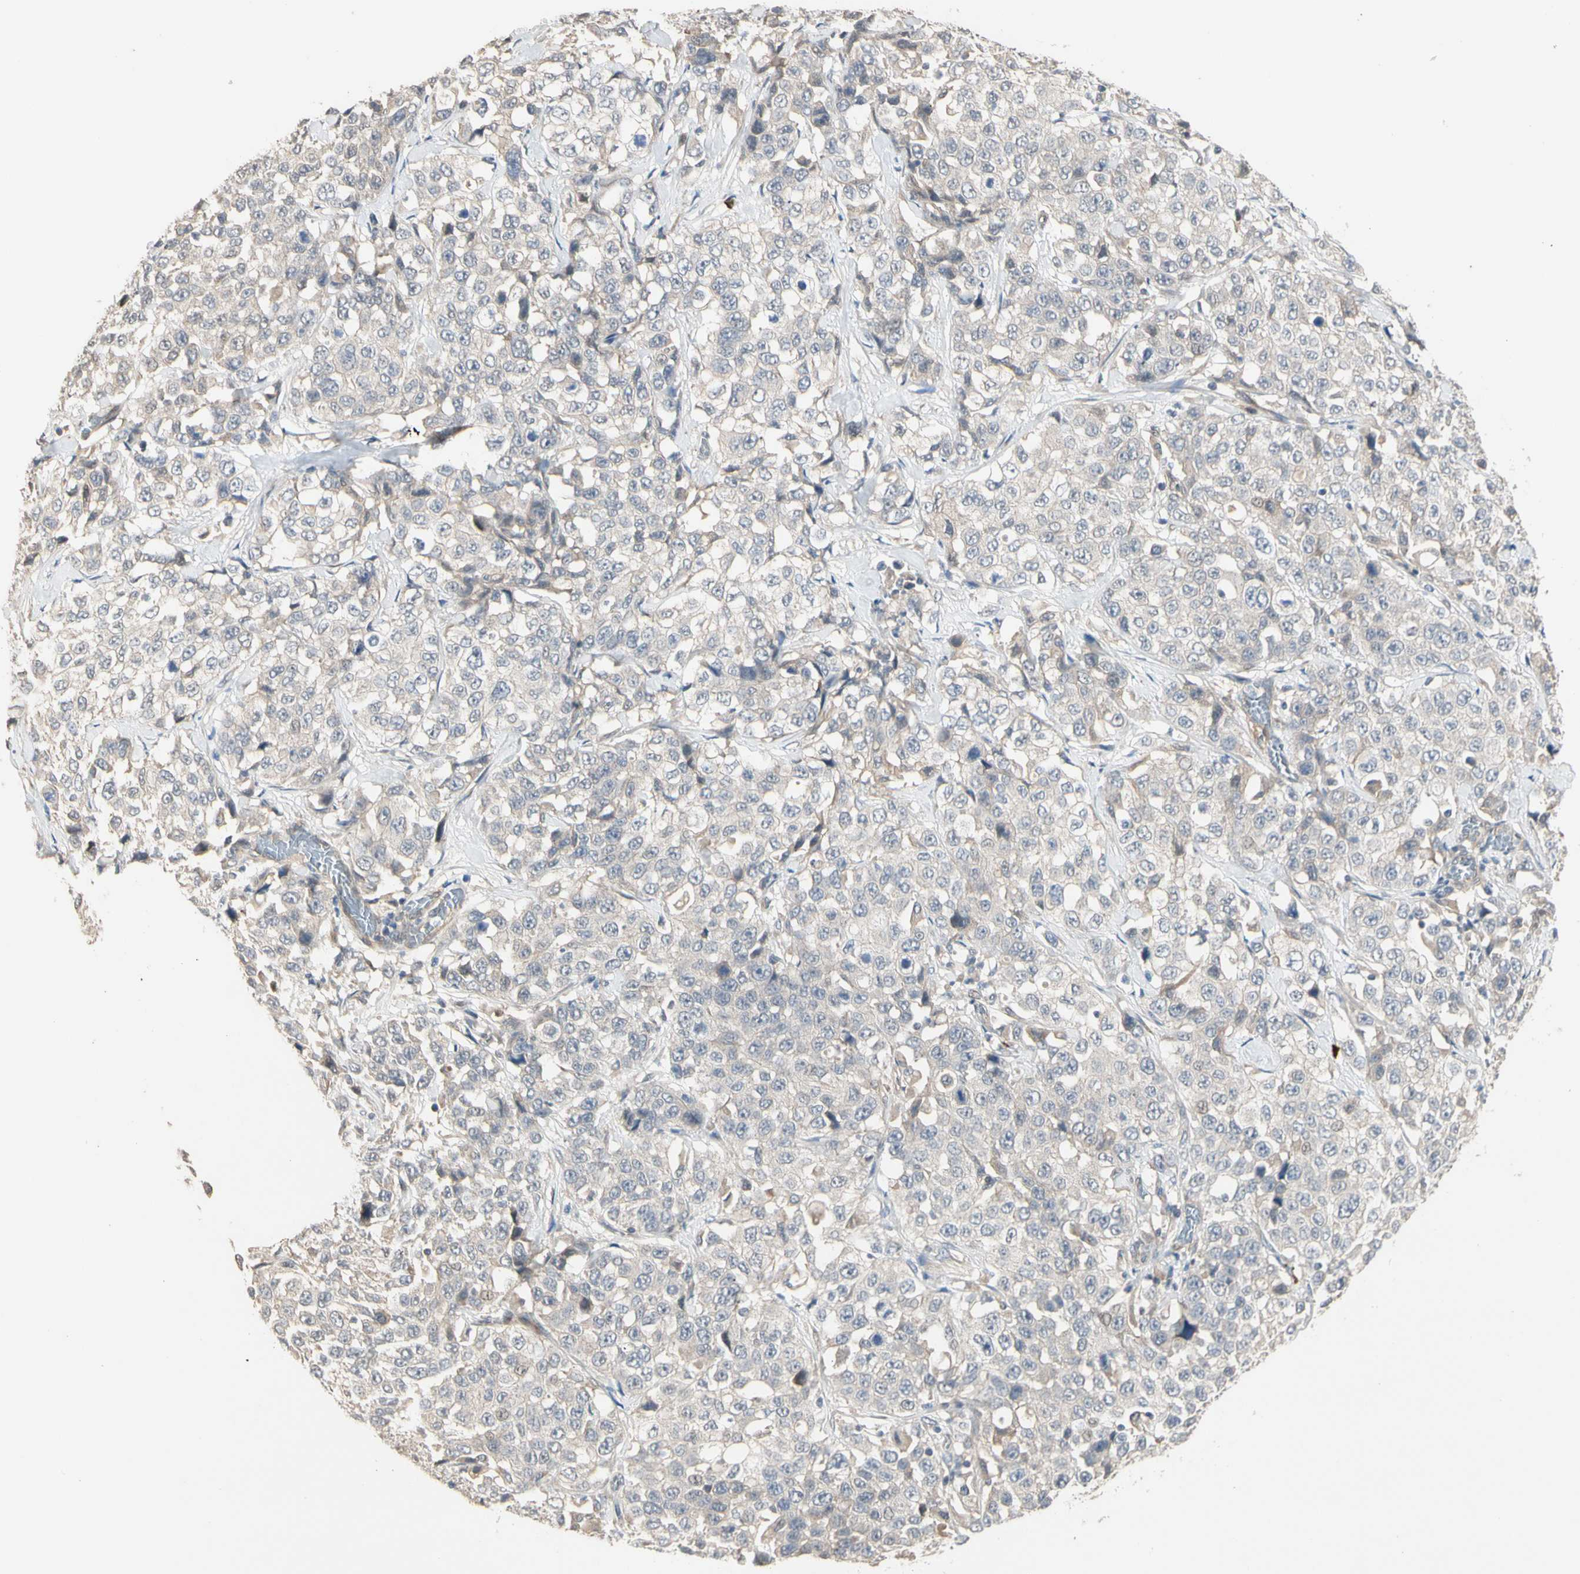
{"staining": {"intensity": "weak", "quantity": "<25%", "location": "cytoplasmic/membranous"}, "tissue": "stomach cancer", "cell_type": "Tumor cells", "image_type": "cancer", "snomed": [{"axis": "morphology", "description": "Normal tissue, NOS"}, {"axis": "morphology", "description": "Adenocarcinoma, NOS"}, {"axis": "topography", "description": "Stomach"}], "caption": "This image is of stomach cancer stained with immunohistochemistry (IHC) to label a protein in brown with the nuclei are counter-stained blue. There is no expression in tumor cells. (DAB IHC, high magnification).", "gene": "ATG4C", "patient": {"sex": "male", "age": 48}}